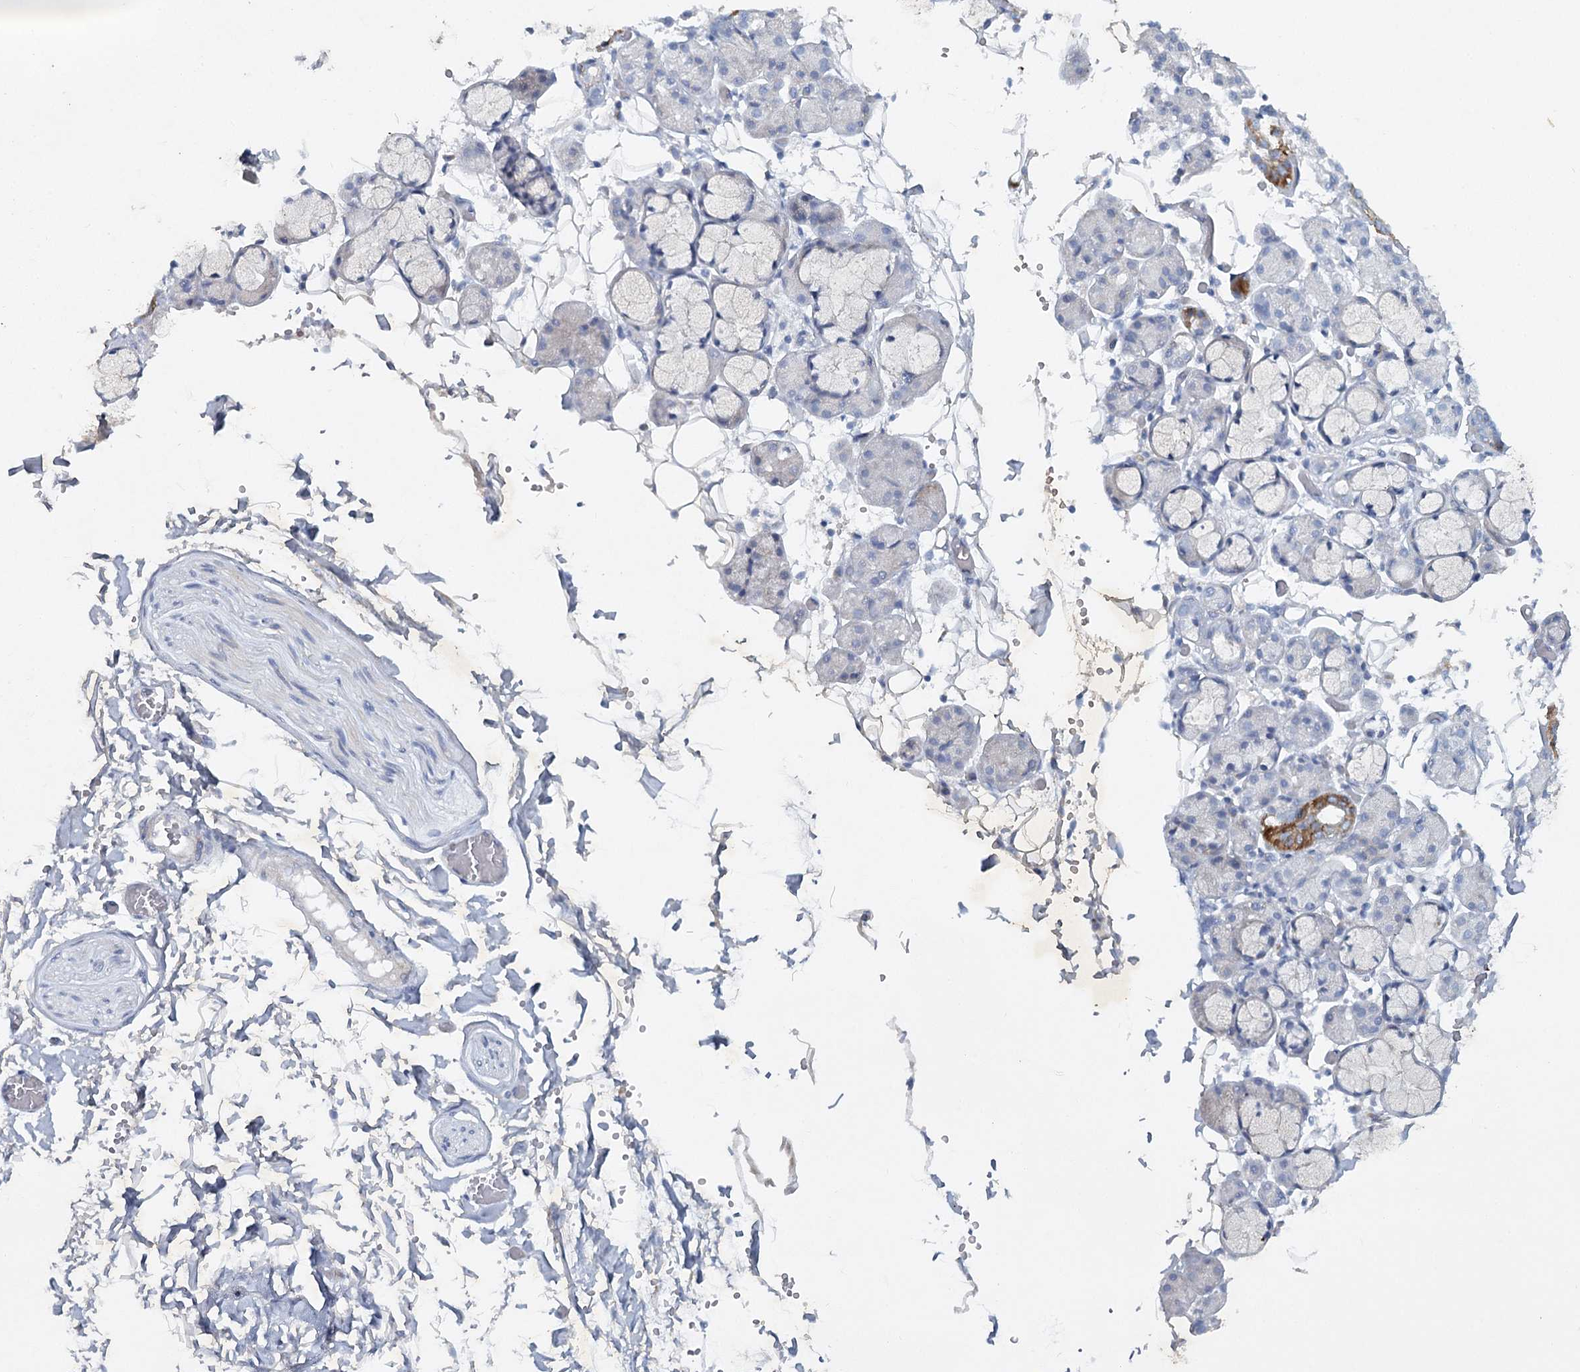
{"staining": {"intensity": "weak", "quantity": "<25%", "location": "cytoplasmic/membranous"}, "tissue": "salivary gland", "cell_type": "Glandular cells", "image_type": "normal", "snomed": [{"axis": "morphology", "description": "Normal tissue, NOS"}, {"axis": "topography", "description": "Salivary gland"}], "caption": "DAB immunohistochemical staining of unremarkable salivary gland demonstrates no significant staining in glandular cells.", "gene": "MAP3K13", "patient": {"sex": "male", "age": 63}}